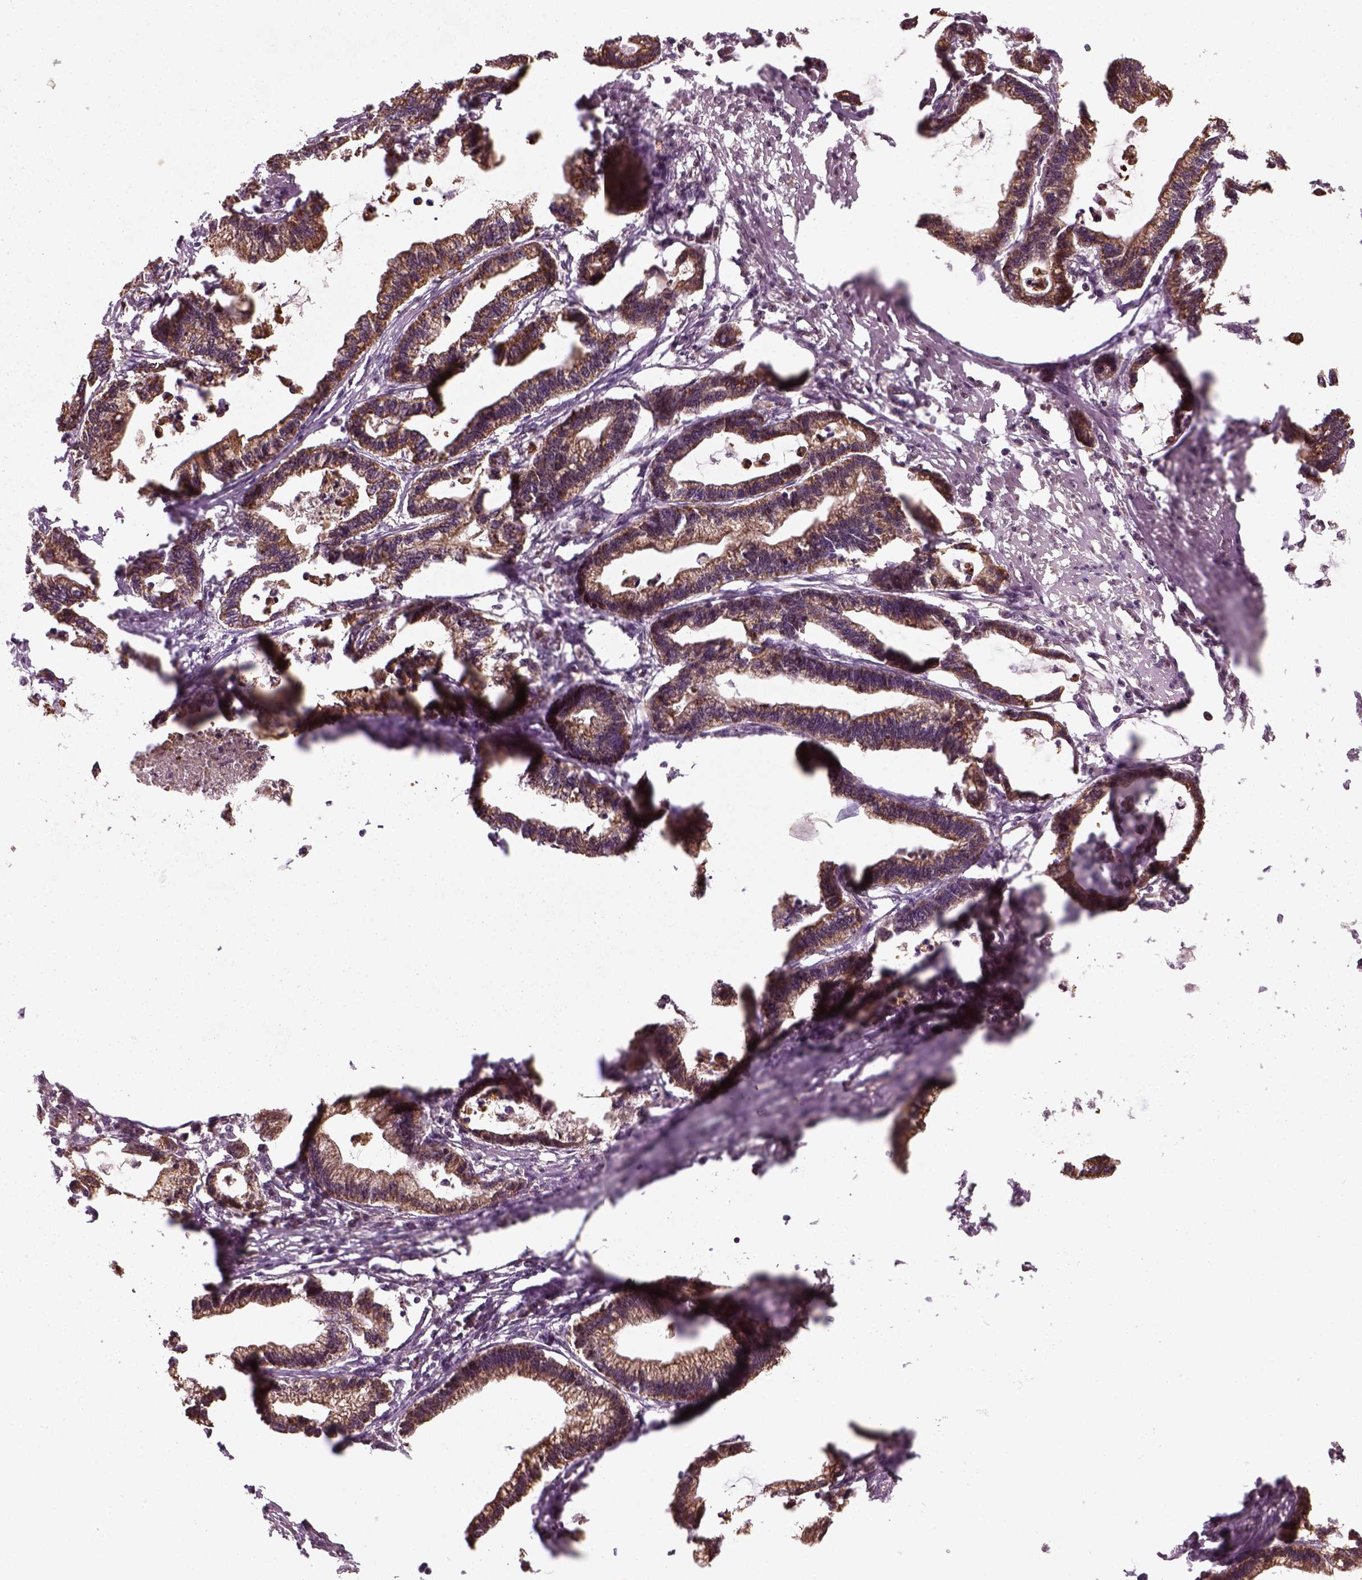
{"staining": {"intensity": "moderate", "quantity": ">75%", "location": "cytoplasmic/membranous"}, "tissue": "stomach cancer", "cell_type": "Tumor cells", "image_type": "cancer", "snomed": [{"axis": "morphology", "description": "Adenocarcinoma, NOS"}, {"axis": "topography", "description": "Stomach"}], "caption": "Immunohistochemistry of adenocarcinoma (stomach) exhibits medium levels of moderate cytoplasmic/membranous expression in approximately >75% of tumor cells. Immunohistochemistry (ihc) stains the protein of interest in brown and the nuclei are stained blue.", "gene": "NUDT9", "patient": {"sex": "male", "age": 83}}